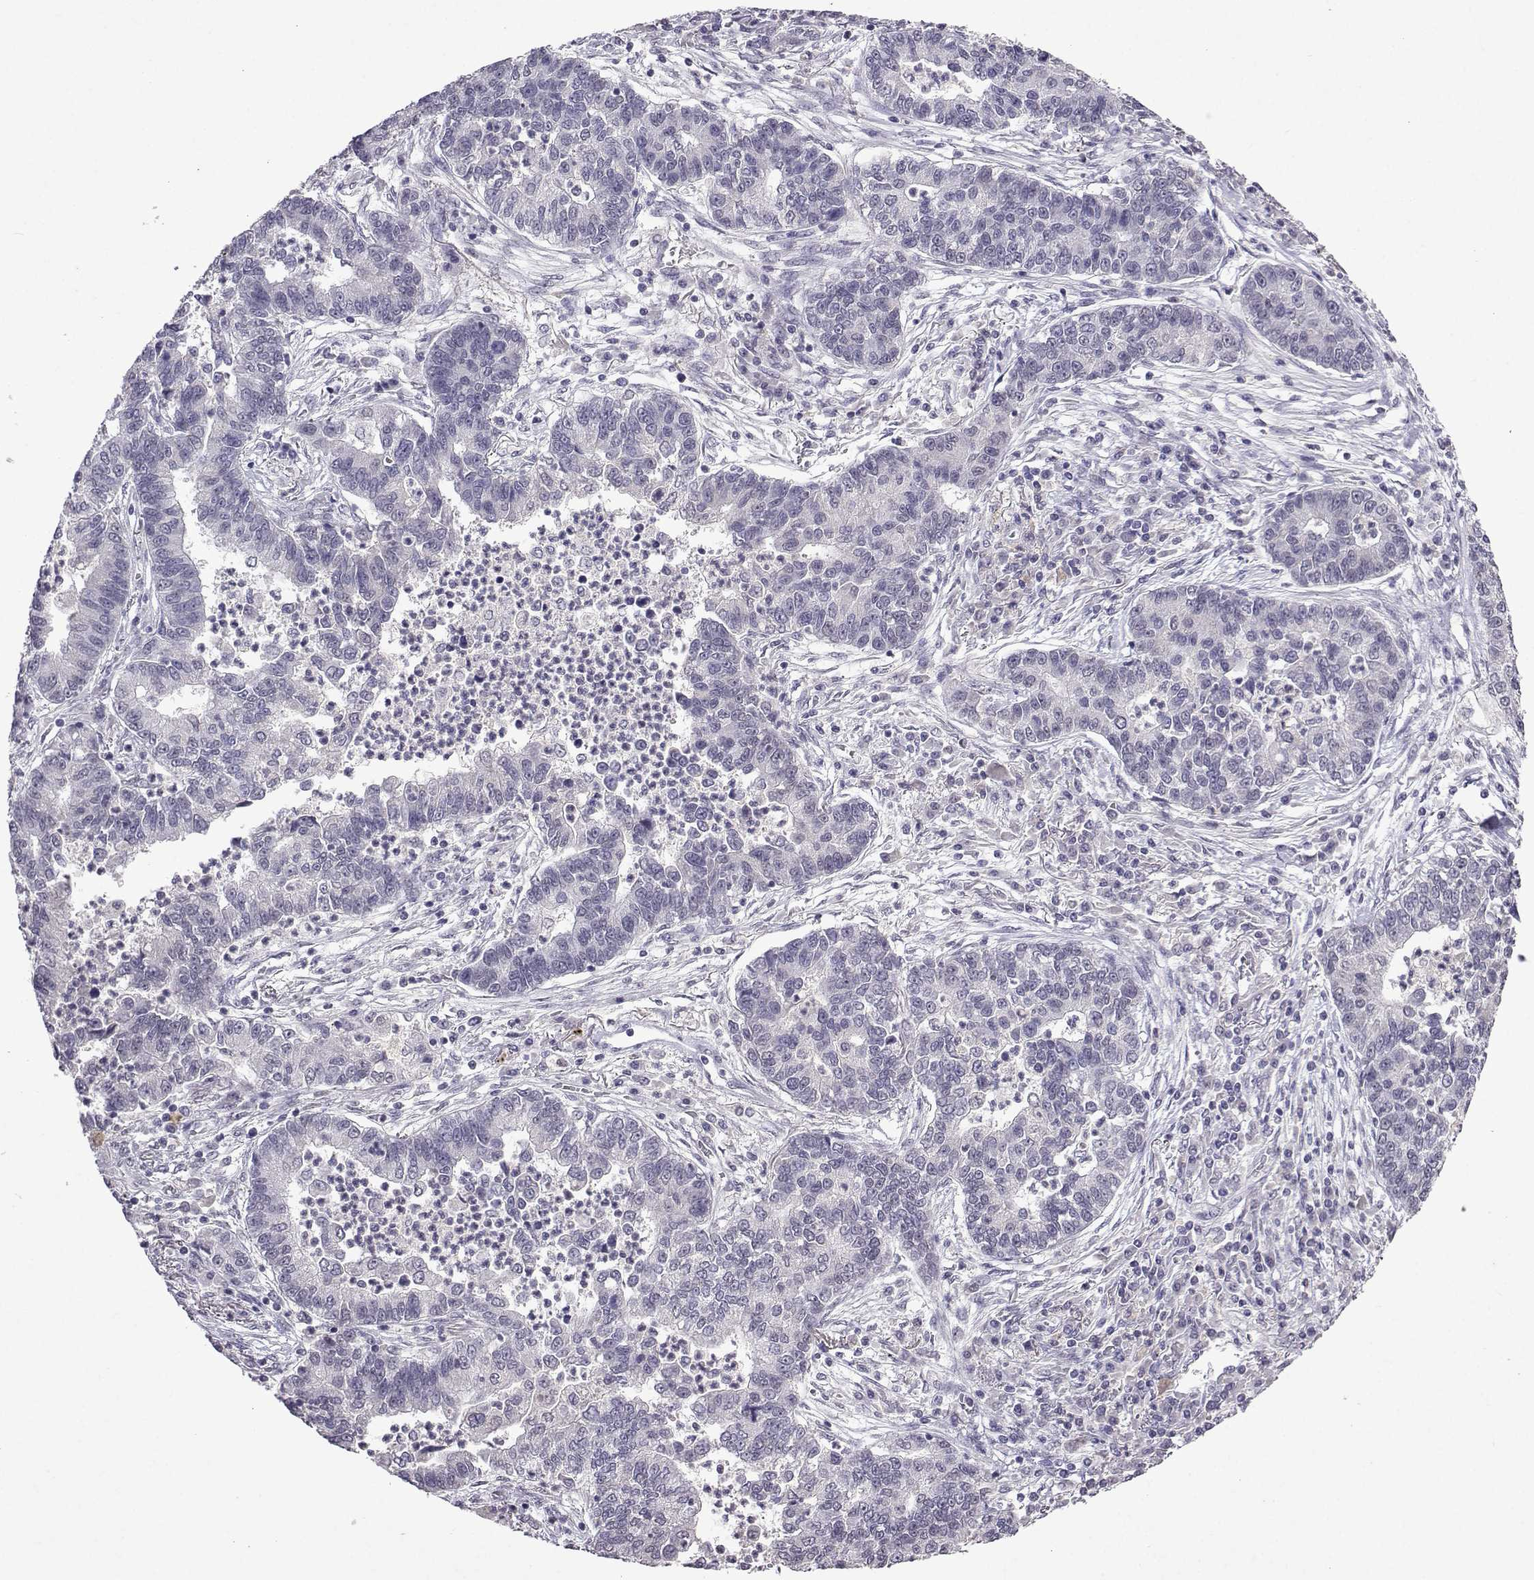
{"staining": {"intensity": "negative", "quantity": "none", "location": "none"}, "tissue": "lung cancer", "cell_type": "Tumor cells", "image_type": "cancer", "snomed": [{"axis": "morphology", "description": "Adenocarcinoma, NOS"}, {"axis": "topography", "description": "Lung"}], "caption": "Image shows no protein expression in tumor cells of lung cancer (adenocarcinoma) tissue.", "gene": "CCL28", "patient": {"sex": "female", "age": 57}}